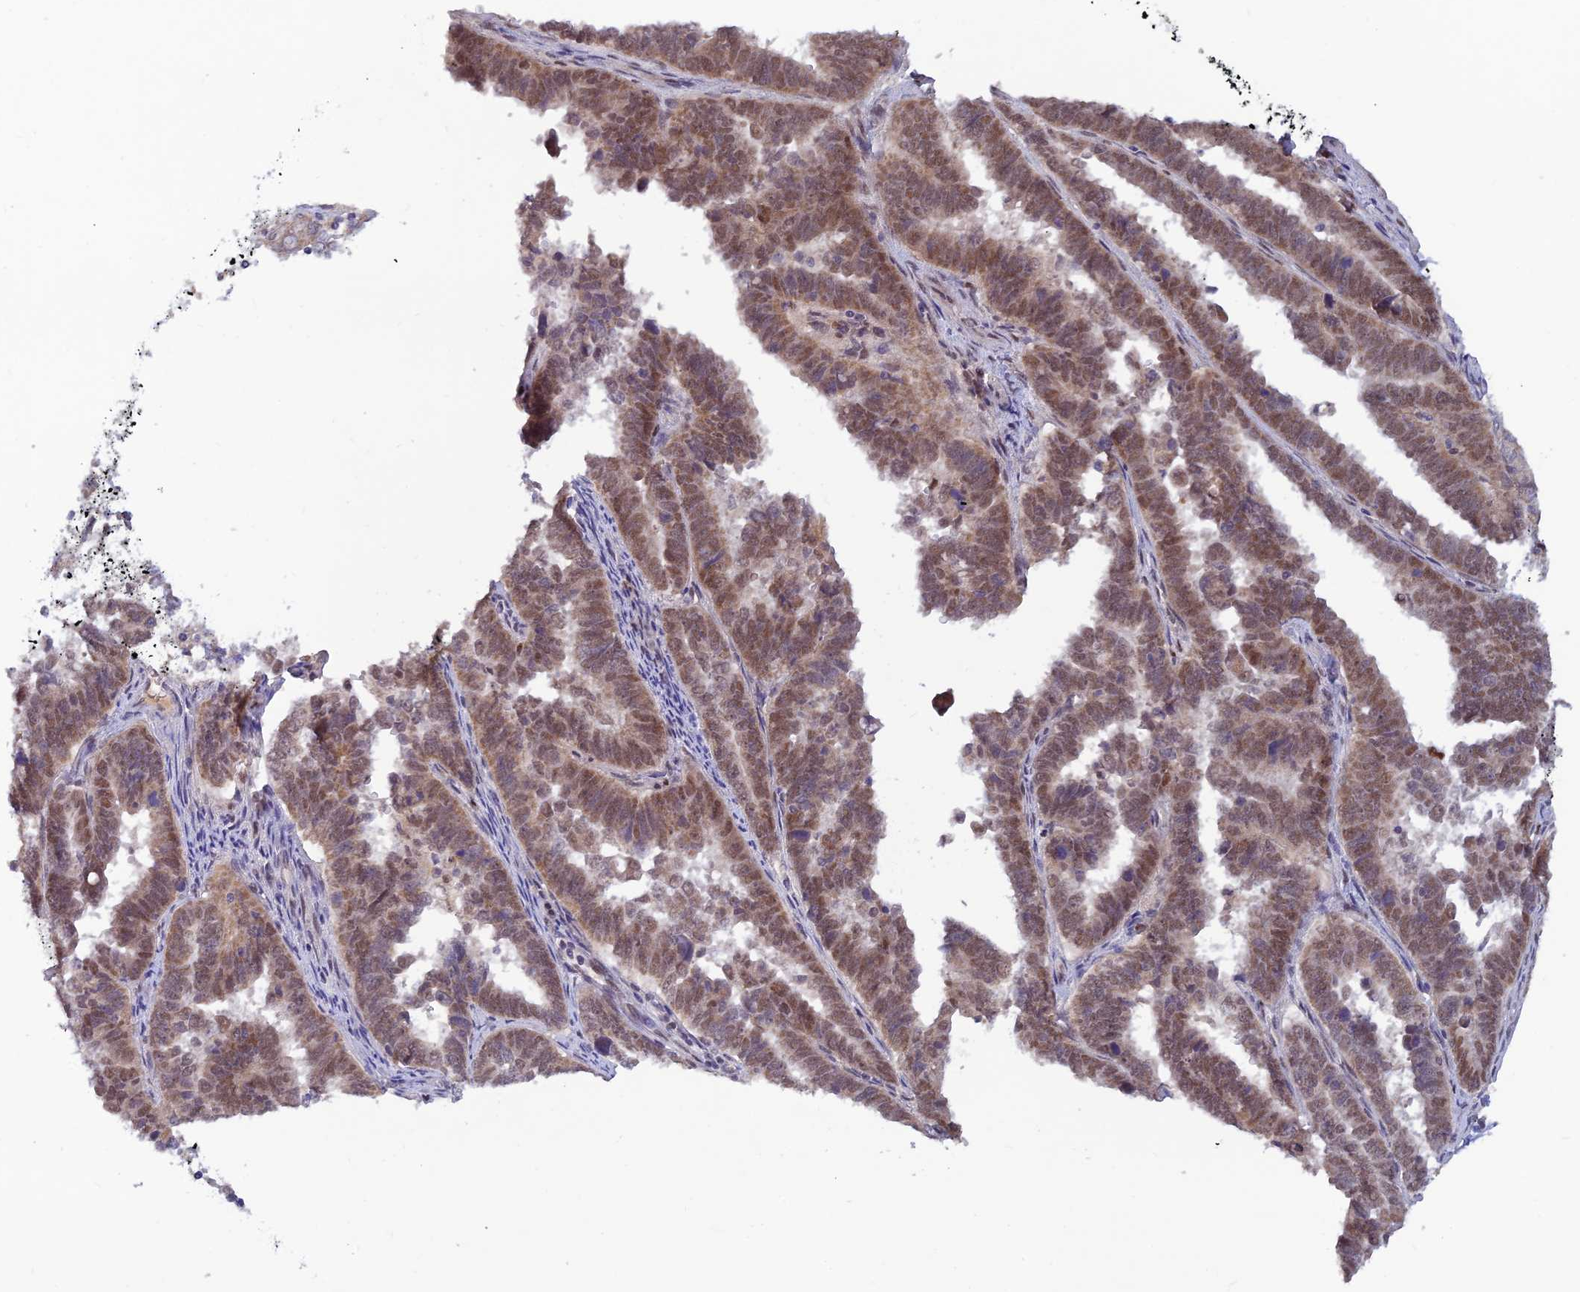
{"staining": {"intensity": "moderate", "quantity": ">75%", "location": "nuclear"}, "tissue": "endometrial cancer", "cell_type": "Tumor cells", "image_type": "cancer", "snomed": [{"axis": "morphology", "description": "Adenocarcinoma, NOS"}, {"axis": "topography", "description": "Endometrium"}], "caption": "Immunohistochemical staining of human endometrial adenocarcinoma shows moderate nuclear protein staining in about >75% of tumor cells.", "gene": "FASTKD5", "patient": {"sex": "female", "age": 75}}